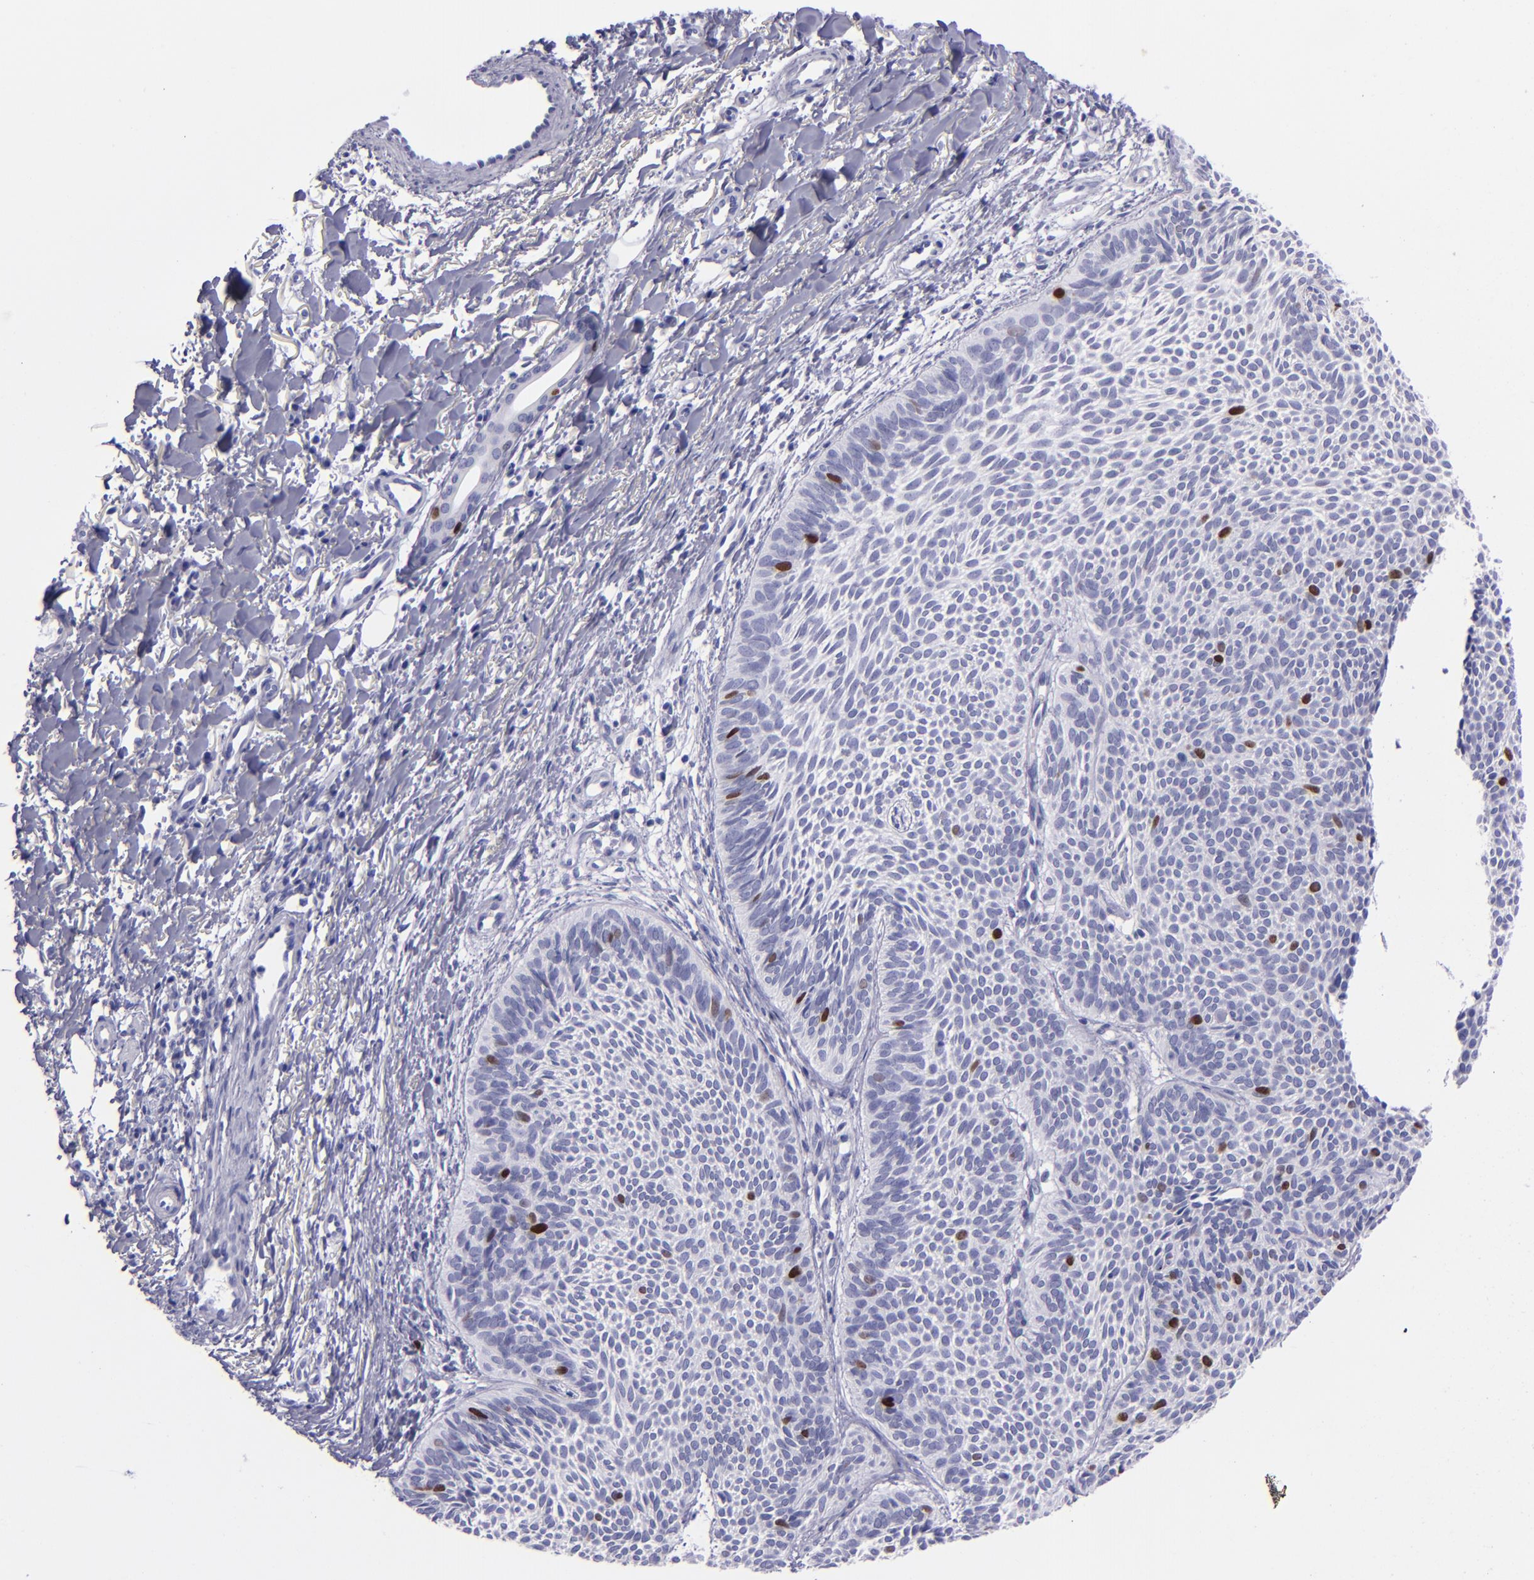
{"staining": {"intensity": "strong", "quantity": "<25%", "location": "nuclear"}, "tissue": "skin cancer", "cell_type": "Tumor cells", "image_type": "cancer", "snomed": [{"axis": "morphology", "description": "Basal cell carcinoma"}, {"axis": "topography", "description": "Skin"}], "caption": "Immunohistochemical staining of basal cell carcinoma (skin) demonstrates strong nuclear protein positivity in approximately <25% of tumor cells. (Brightfield microscopy of DAB IHC at high magnification).", "gene": "TOP2A", "patient": {"sex": "male", "age": 84}}